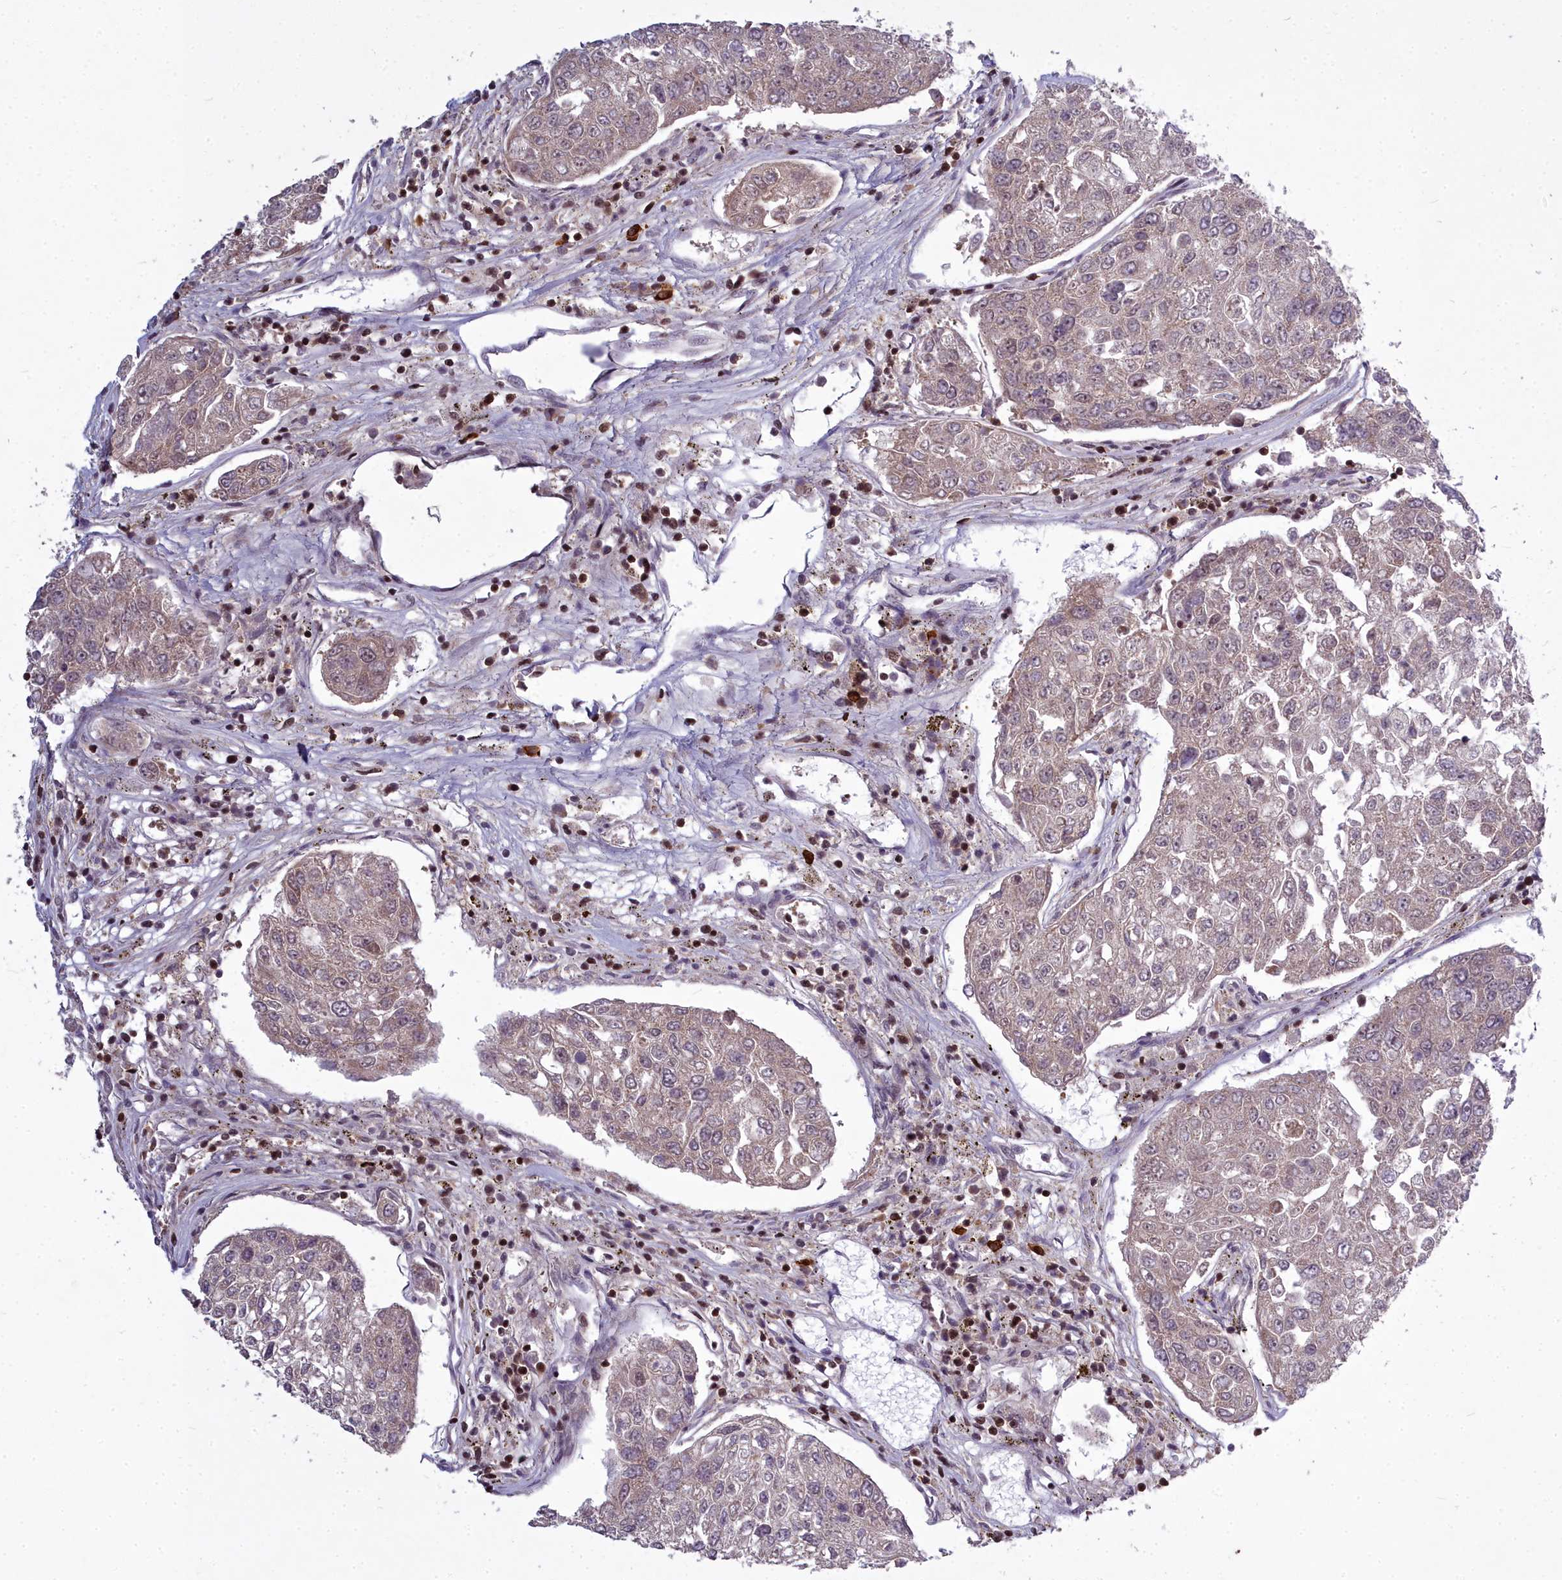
{"staining": {"intensity": "negative", "quantity": "none", "location": "none"}, "tissue": "urothelial cancer", "cell_type": "Tumor cells", "image_type": "cancer", "snomed": [{"axis": "morphology", "description": "Urothelial carcinoma, High grade"}, {"axis": "topography", "description": "Lymph node"}, {"axis": "topography", "description": "Urinary bladder"}], "caption": "This is a photomicrograph of immunohistochemistry staining of urothelial cancer, which shows no staining in tumor cells.", "gene": "GMEB1", "patient": {"sex": "male", "age": 51}}